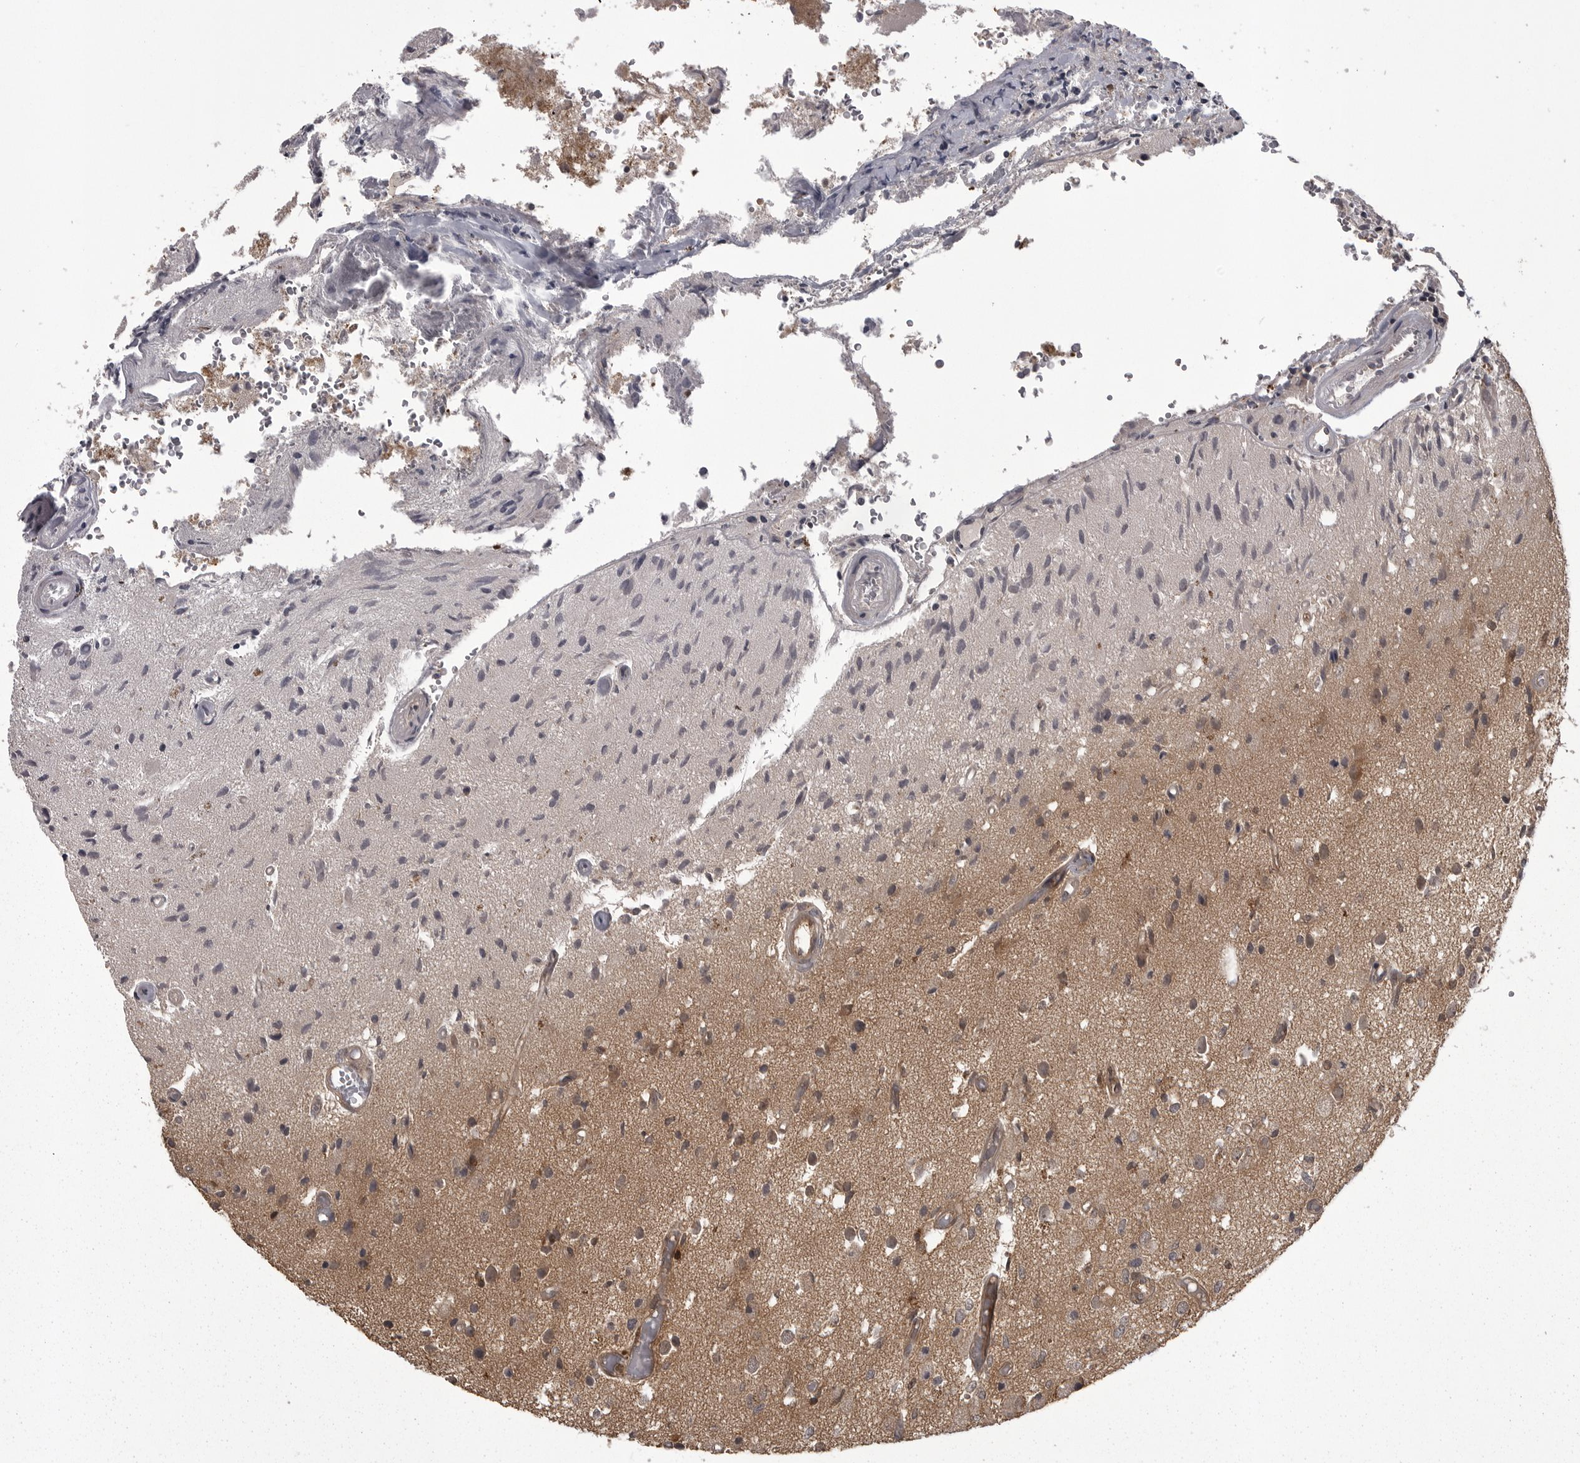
{"staining": {"intensity": "weak", "quantity": "25%-75%", "location": "cytoplasmic/membranous"}, "tissue": "glioma", "cell_type": "Tumor cells", "image_type": "cancer", "snomed": [{"axis": "morphology", "description": "Normal tissue, NOS"}, {"axis": "morphology", "description": "Glioma, malignant, High grade"}, {"axis": "topography", "description": "Cerebral cortex"}], "caption": "The histopathology image shows a brown stain indicating the presence of a protein in the cytoplasmic/membranous of tumor cells in high-grade glioma (malignant).", "gene": "STK24", "patient": {"sex": "male", "age": 77}}